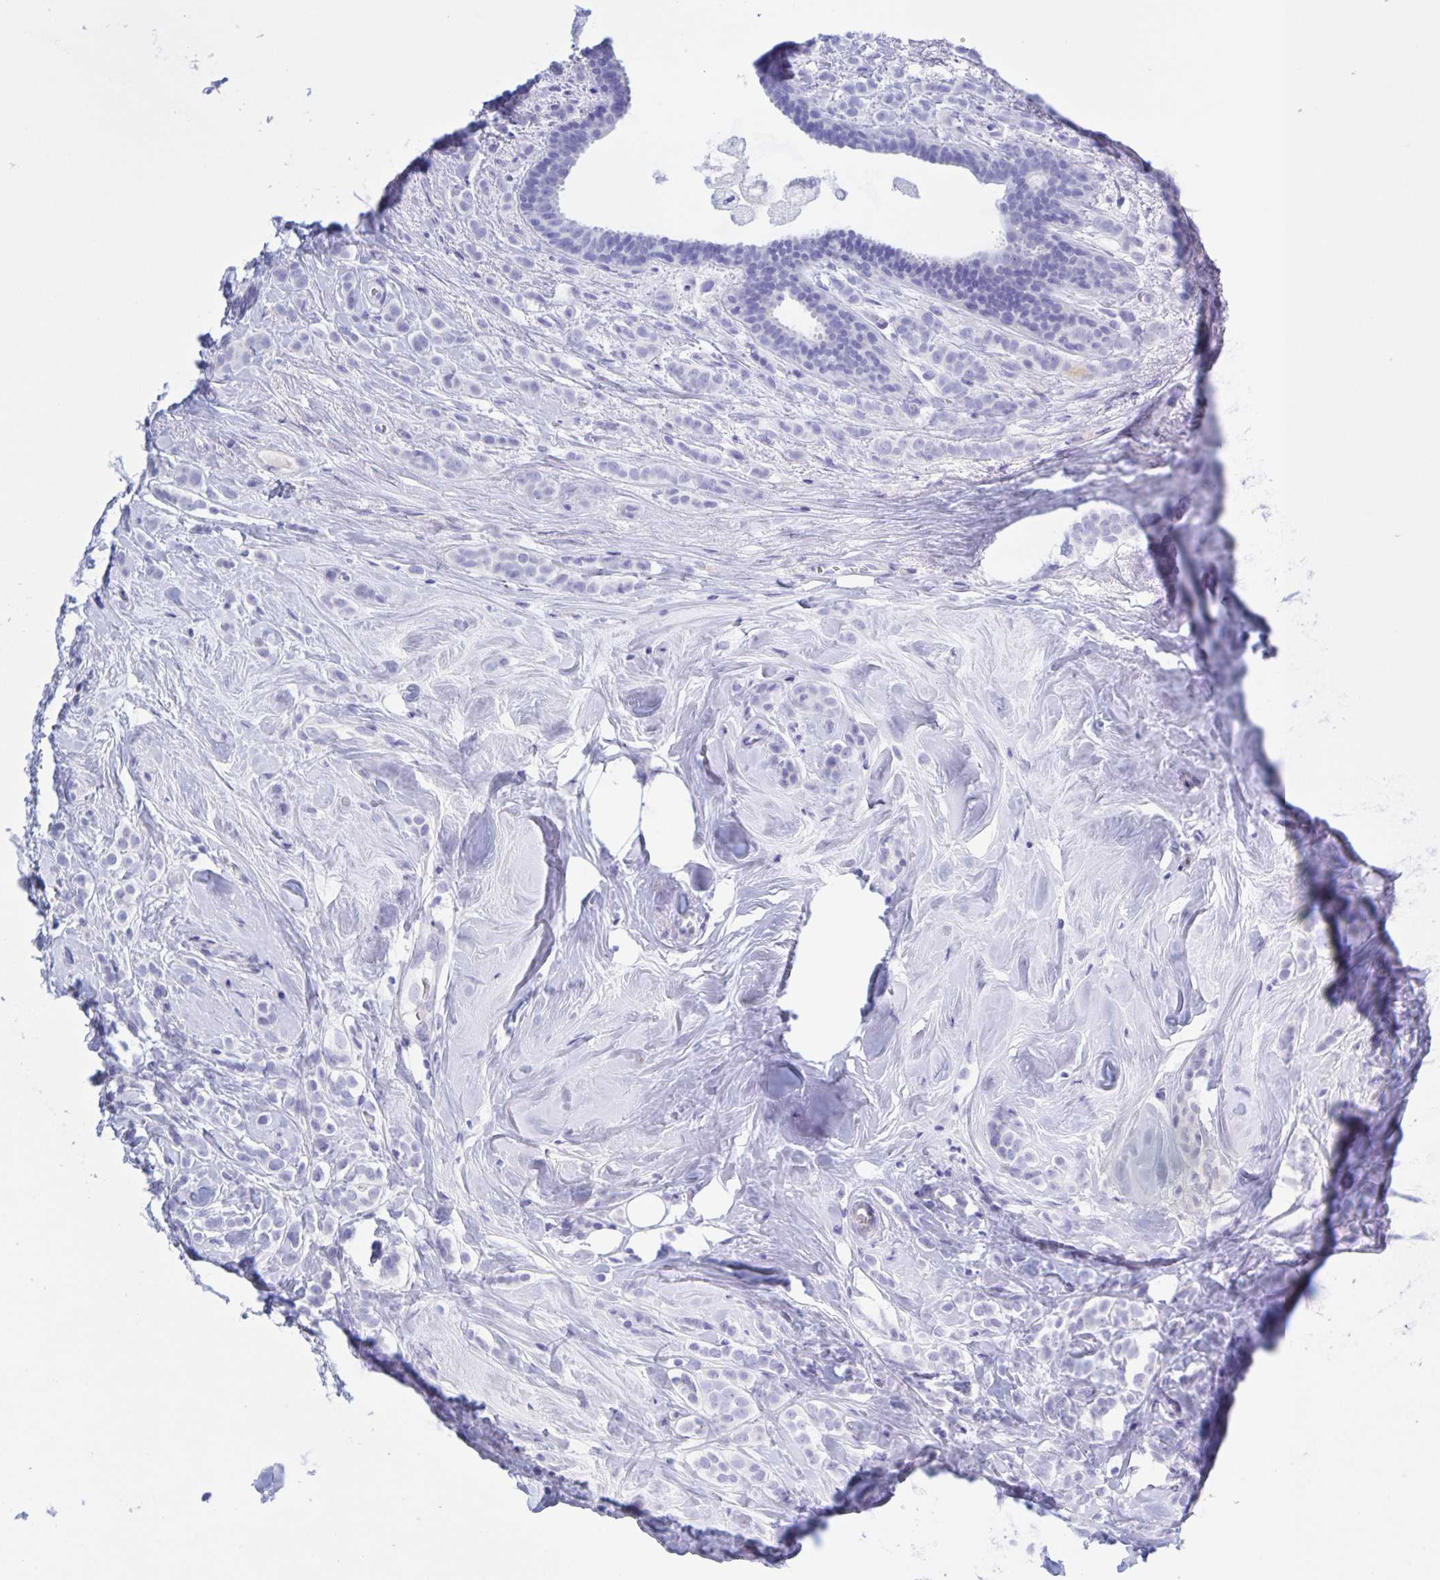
{"staining": {"intensity": "negative", "quantity": "none", "location": "none"}, "tissue": "breast cancer", "cell_type": "Tumor cells", "image_type": "cancer", "snomed": [{"axis": "morphology", "description": "Lobular carcinoma"}, {"axis": "topography", "description": "Breast"}], "caption": "IHC photomicrograph of breast cancer stained for a protein (brown), which shows no positivity in tumor cells.", "gene": "CATSPER4", "patient": {"sex": "female", "age": 49}}